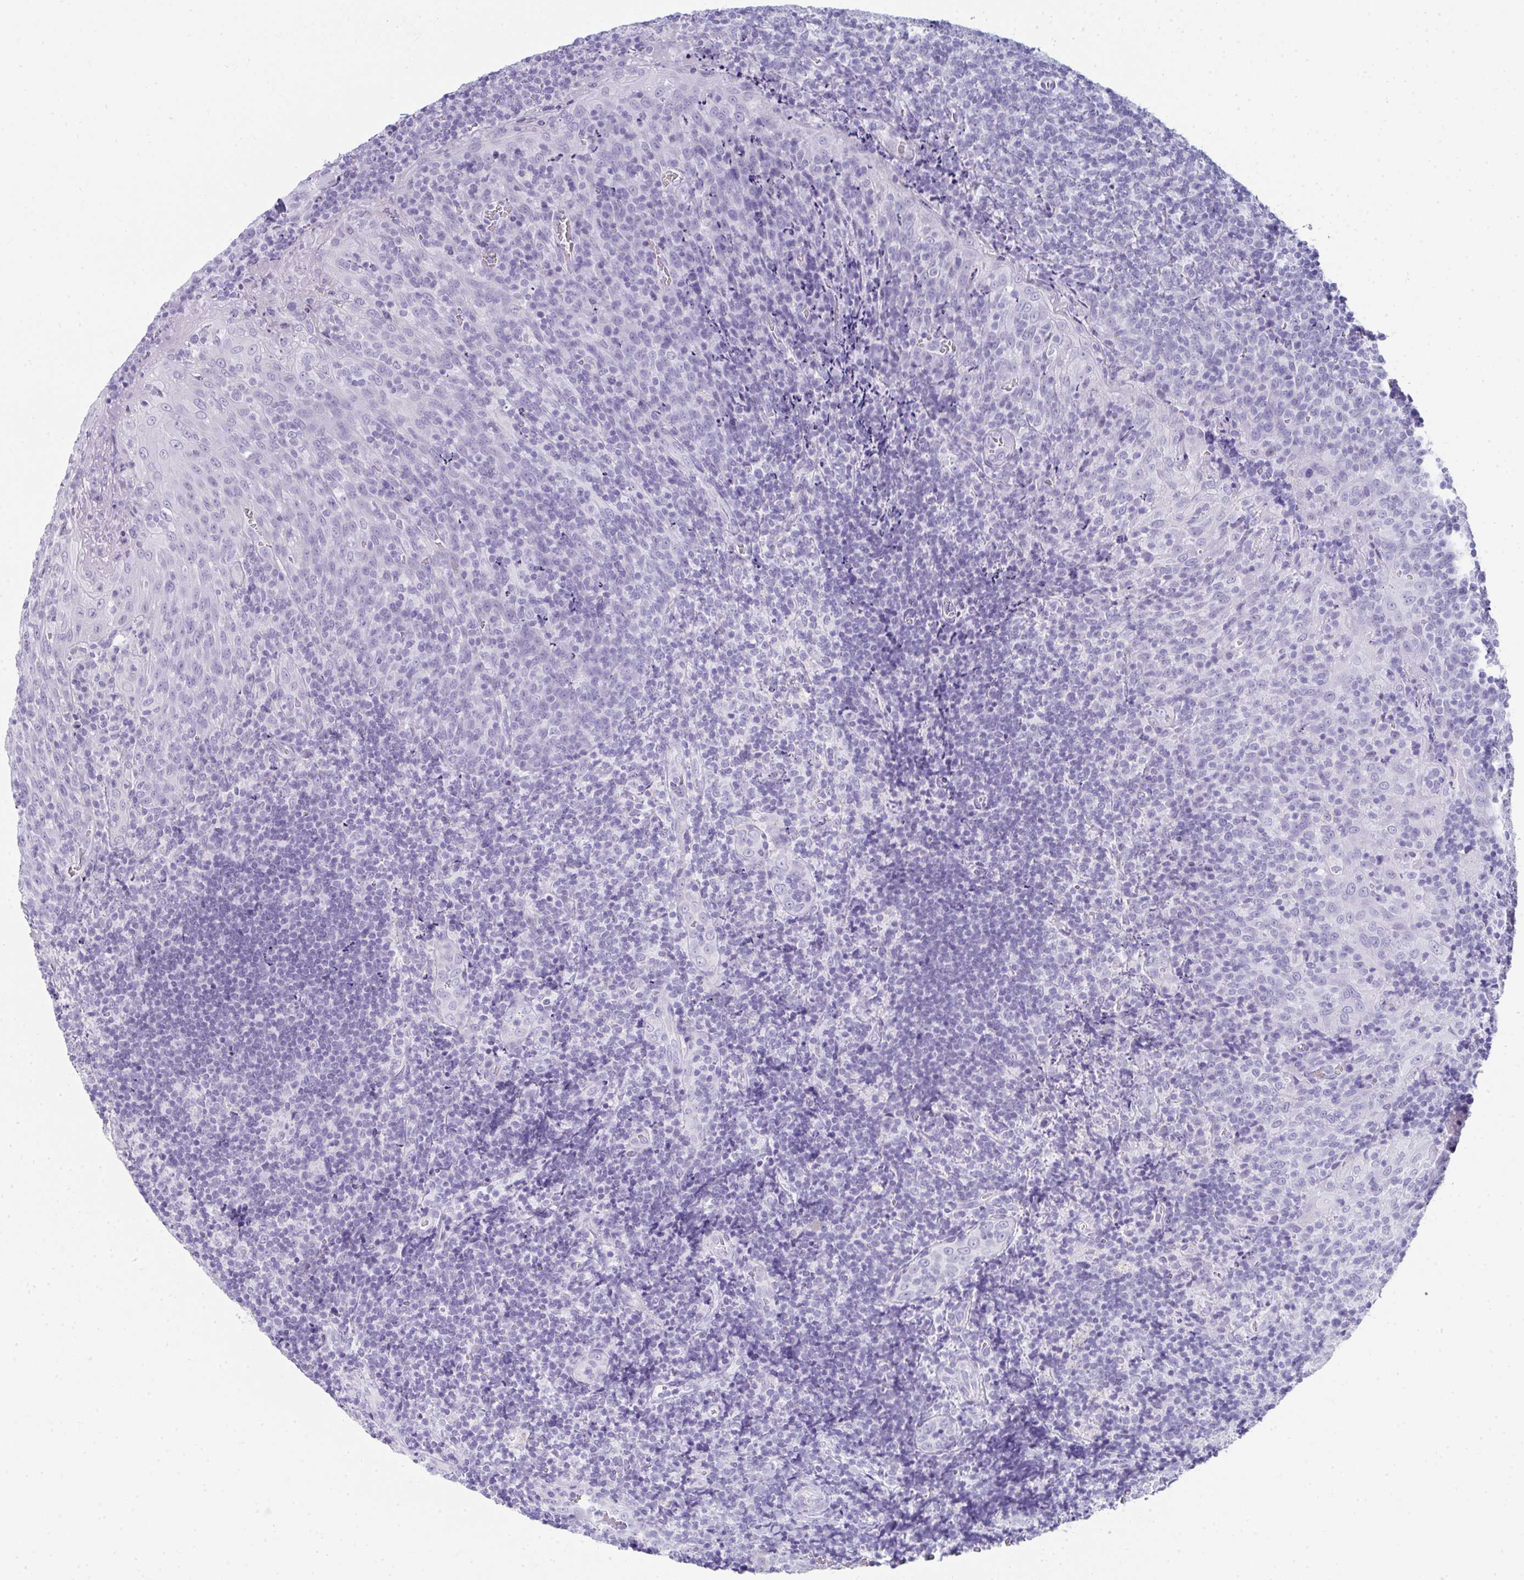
{"staining": {"intensity": "negative", "quantity": "none", "location": "none"}, "tissue": "tonsil", "cell_type": "Germinal center cells", "image_type": "normal", "snomed": [{"axis": "morphology", "description": "Normal tissue, NOS"}, {"axis": "topography", "description": "Tonsil"}], "caption": "This is an immunohistochemistry image of benign human tonsil. There is no staining in germinal center cells.", "gene": "RLF", "patient": {"sex": "male", "age": 17}}